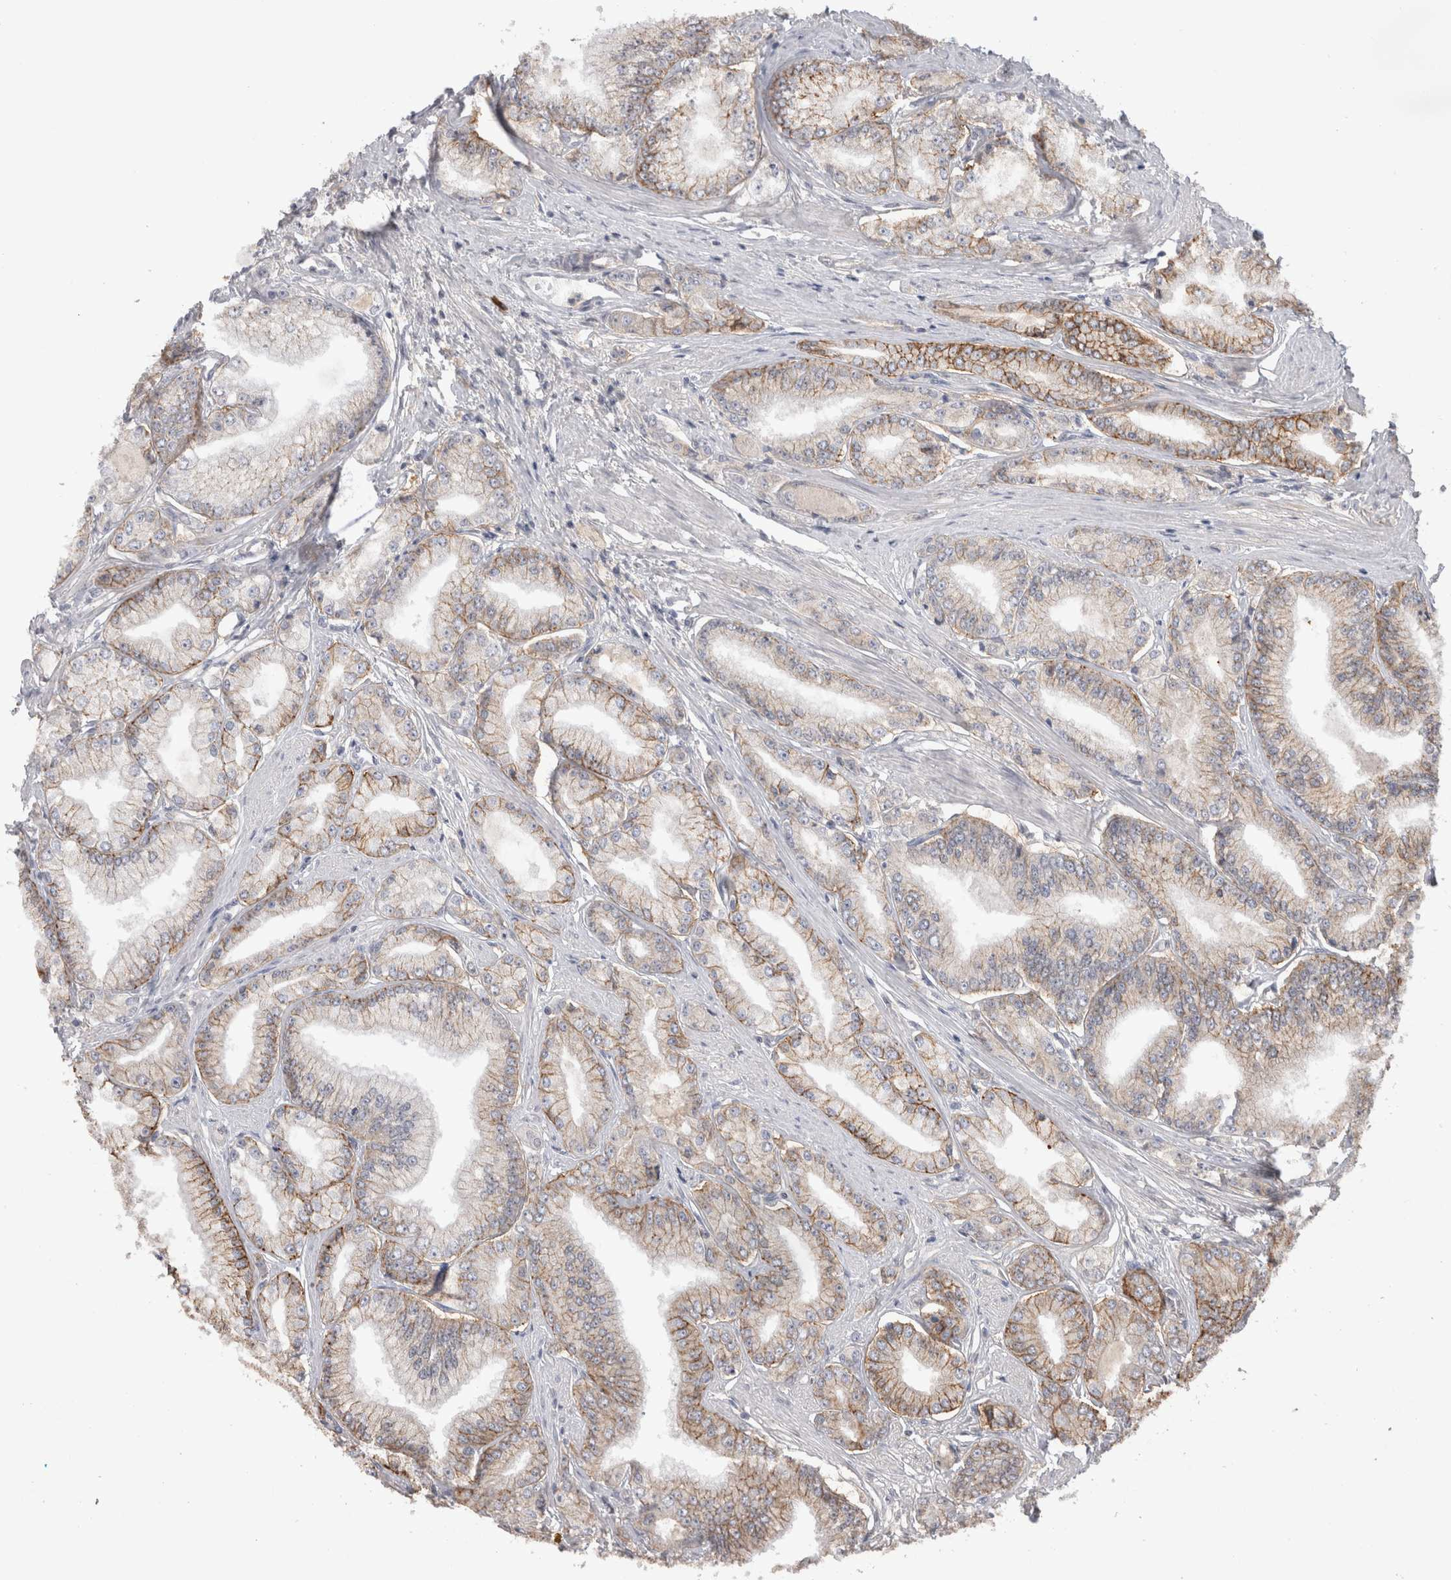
{"staining": {"intensity": "weak", "quantity": ">75%", "location": "cytoplasmic/membranous"}, "tissue": "prostate cancer", "cell_type": "Tumor cells", "image_type": "cancer", "snomed": [{"axis": "morphology", "description": "Adenocarcinoma, Low grade"}, {"axis": "topography", "description": "Prostate"}], "caption": "The immunohistochemical stain highlights weak cytoplasmic/membranous staining in tumor cells of prostate low-grade adenocarcinoma tissue.", "gene": "PPP3CC", "patient": {"sex": "male", "age": 52}}